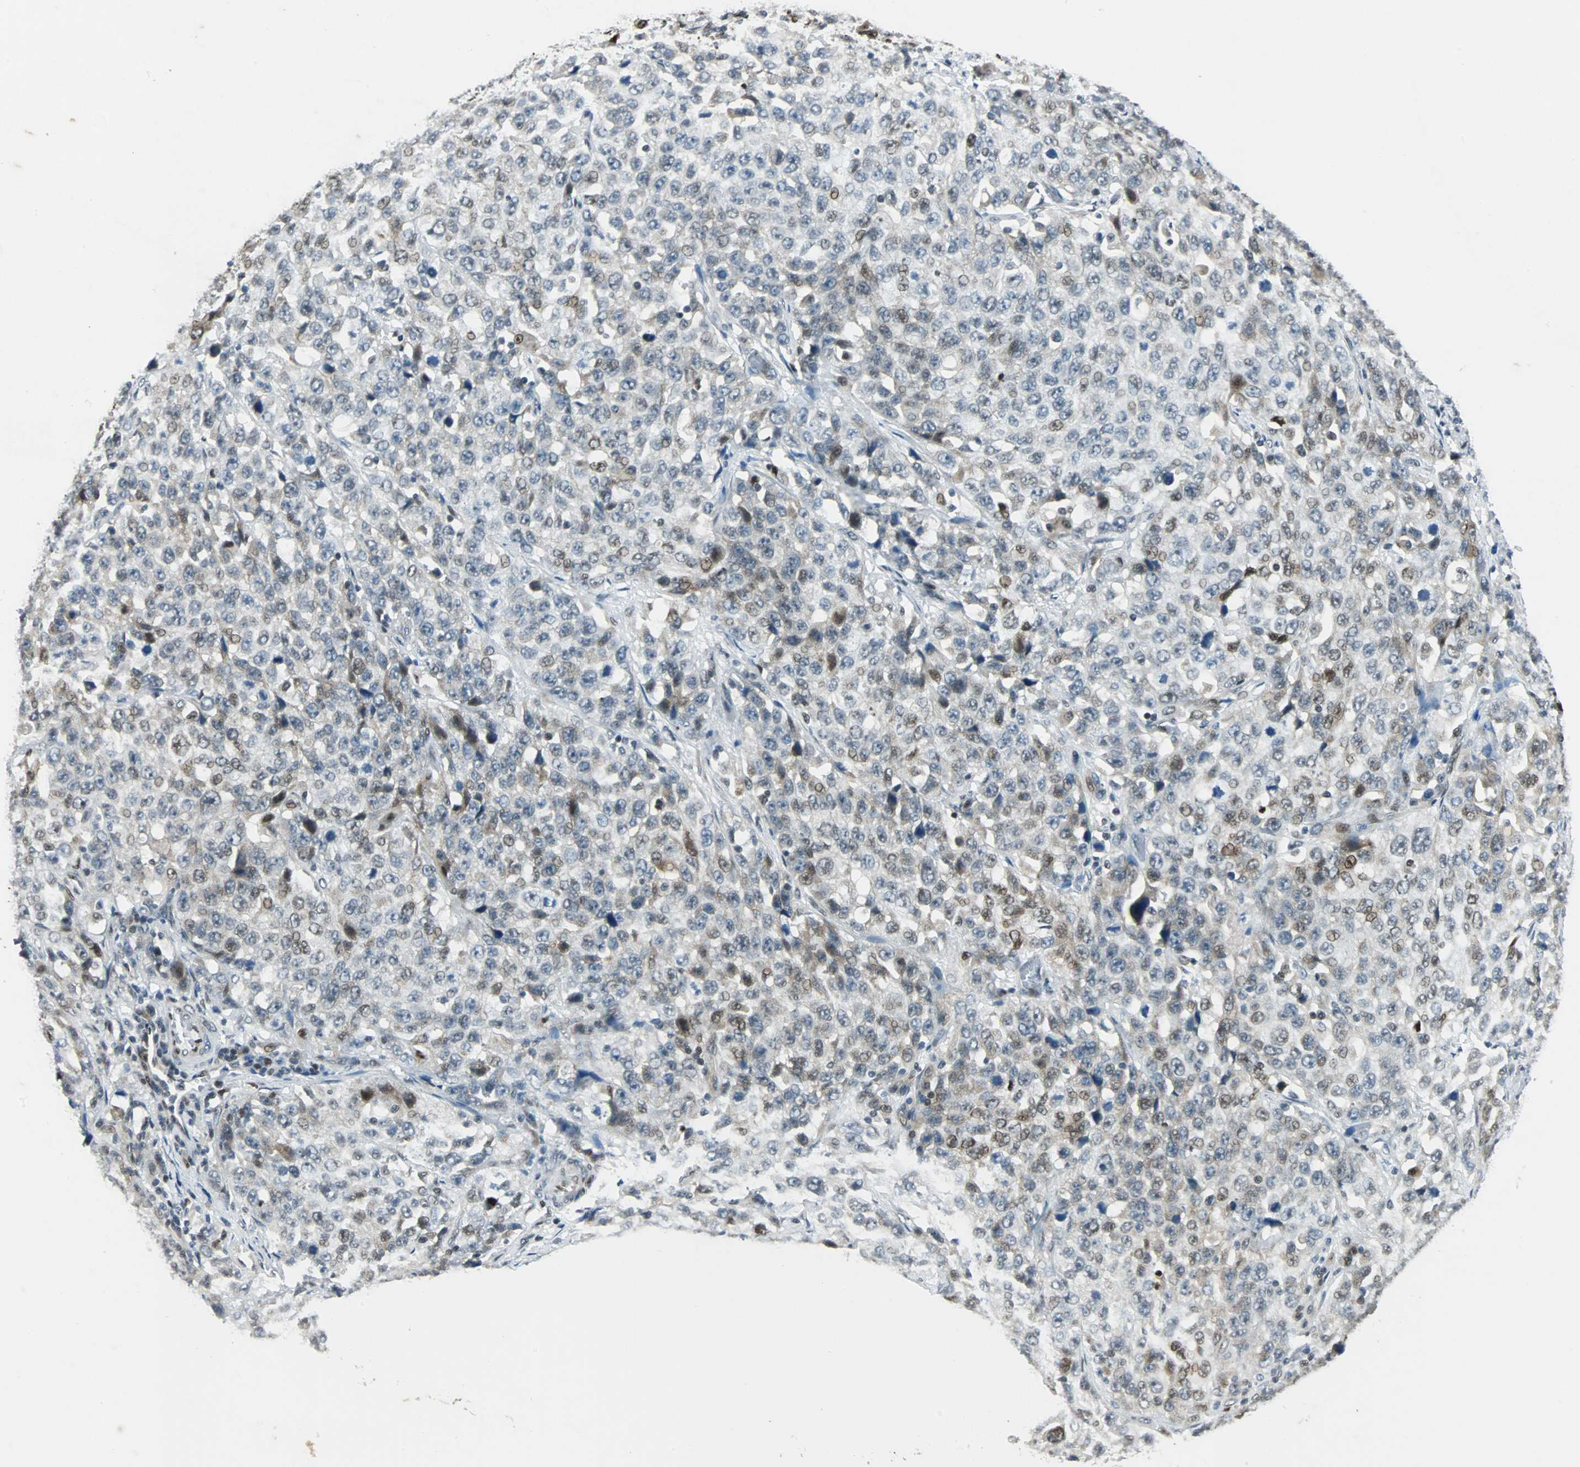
{"staining": {"intensity": "weak", "quantity": "<25%", "location": "nuclear"}, "tissue": "stomach cancer", "cell_type": "Tumor cells", "image_type": "cancer", "snomed": [{"axis": "morphology", "description": "Normal tissue, NOS"}, {"axis": "morphology", "description": "Adenocarcinoma, NOS"}, {"axis": "topography", "description": "Stomach"}], "caption": "Tumor cells show no significant staining in stomach cancer (adenocarcinoma). The staining was performed using DAB (3,3'-diaminobenzidine) to visualize the protein expression in brown, while the nuclei were stained in blue with hematoxylin (Magnification: 20x).", "gene": "AJUBA", "patient": {"sex": "male", "age": 48}}